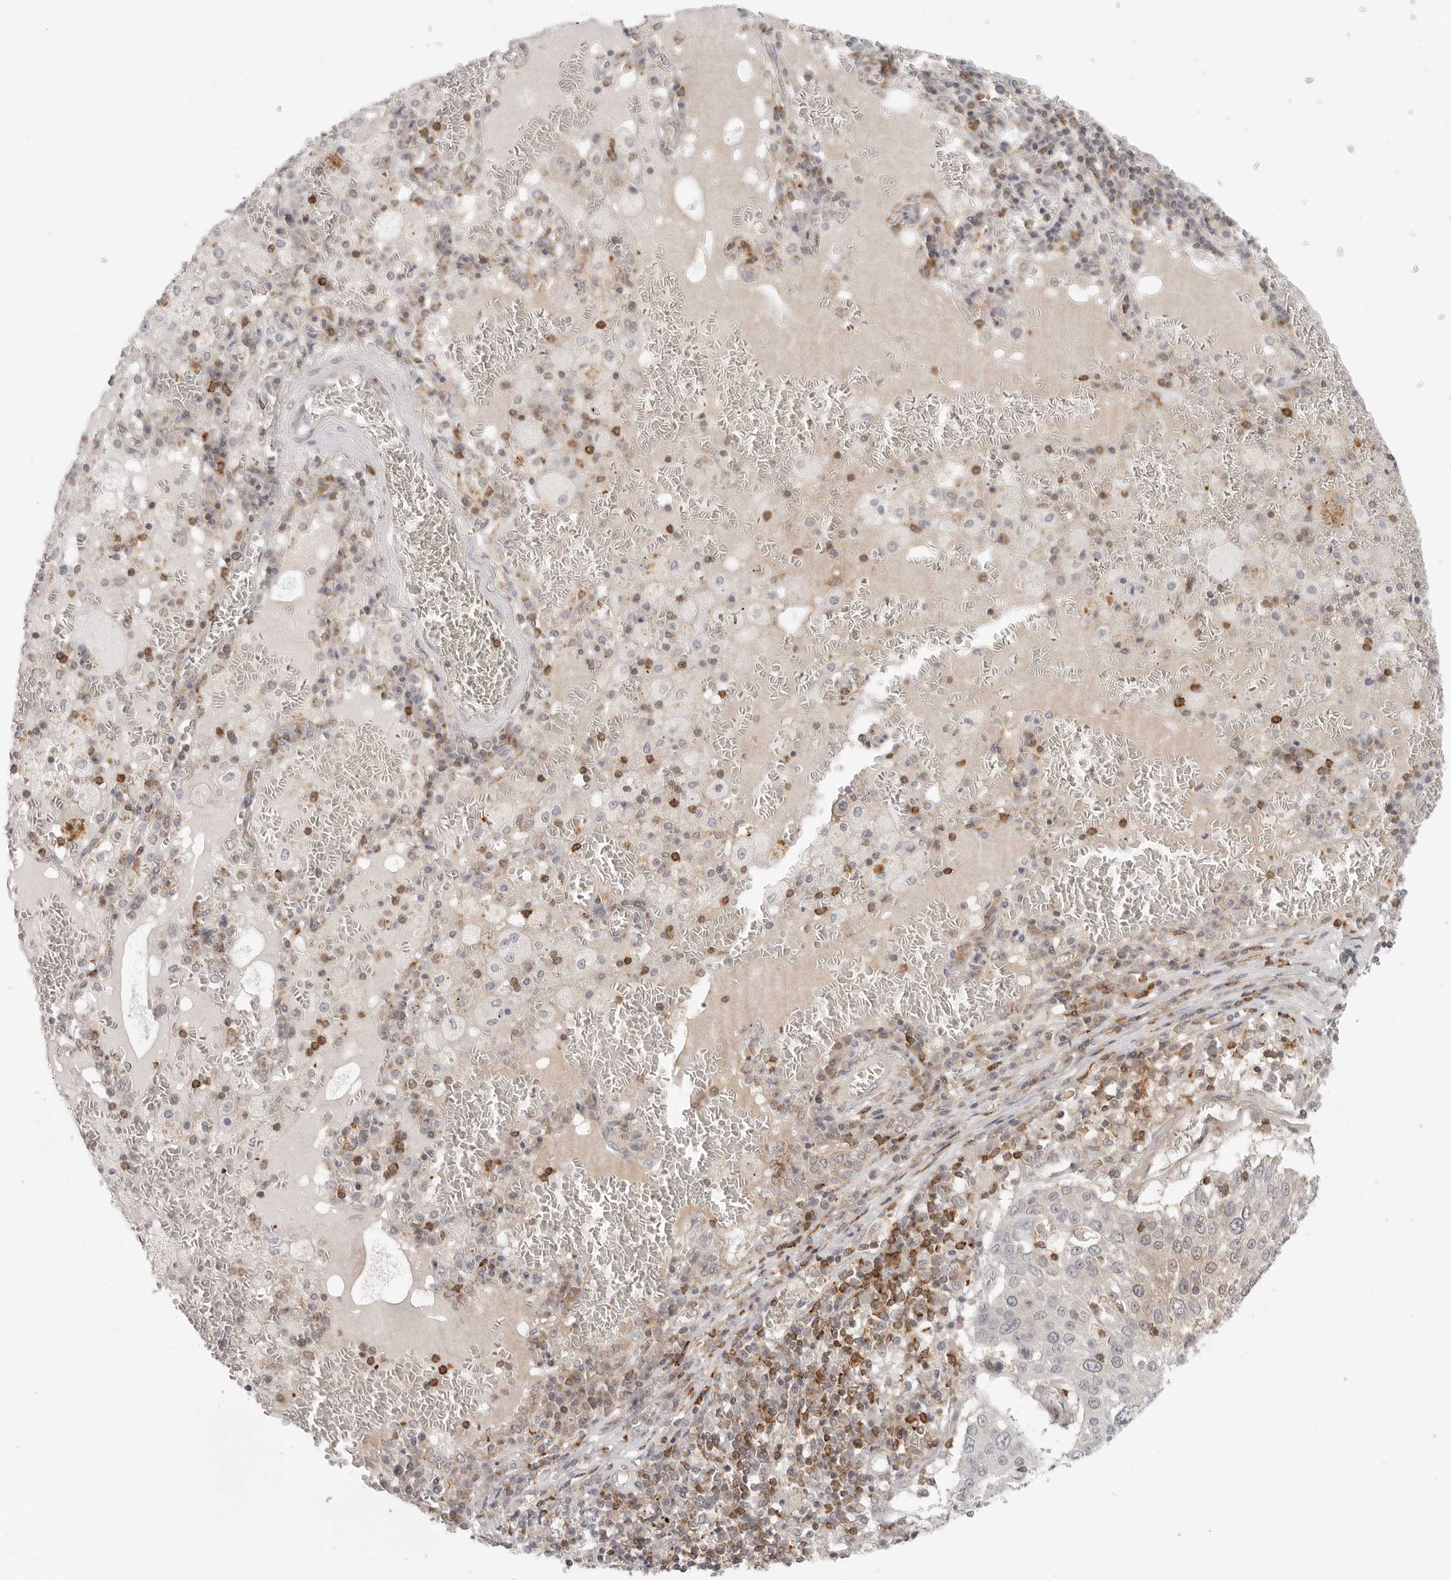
{"staining": {"intensity": "negative", "quantity": "none", "location": "none"}, "tissue": "lung cancer", "cell_type": "Tumor cells", "image_type": "cancer", "snomed": [{"axis": "morphology", "description": "Squamous cell carcinoma, NOS"}, {"axis": "topography", "description": "Lung"}], "caption": "Tumor cells show no significant expression in lung squamous cell carcinoma.", "gene": "SH3KBP1", "patient": {"sex": "male", "age": 65}}